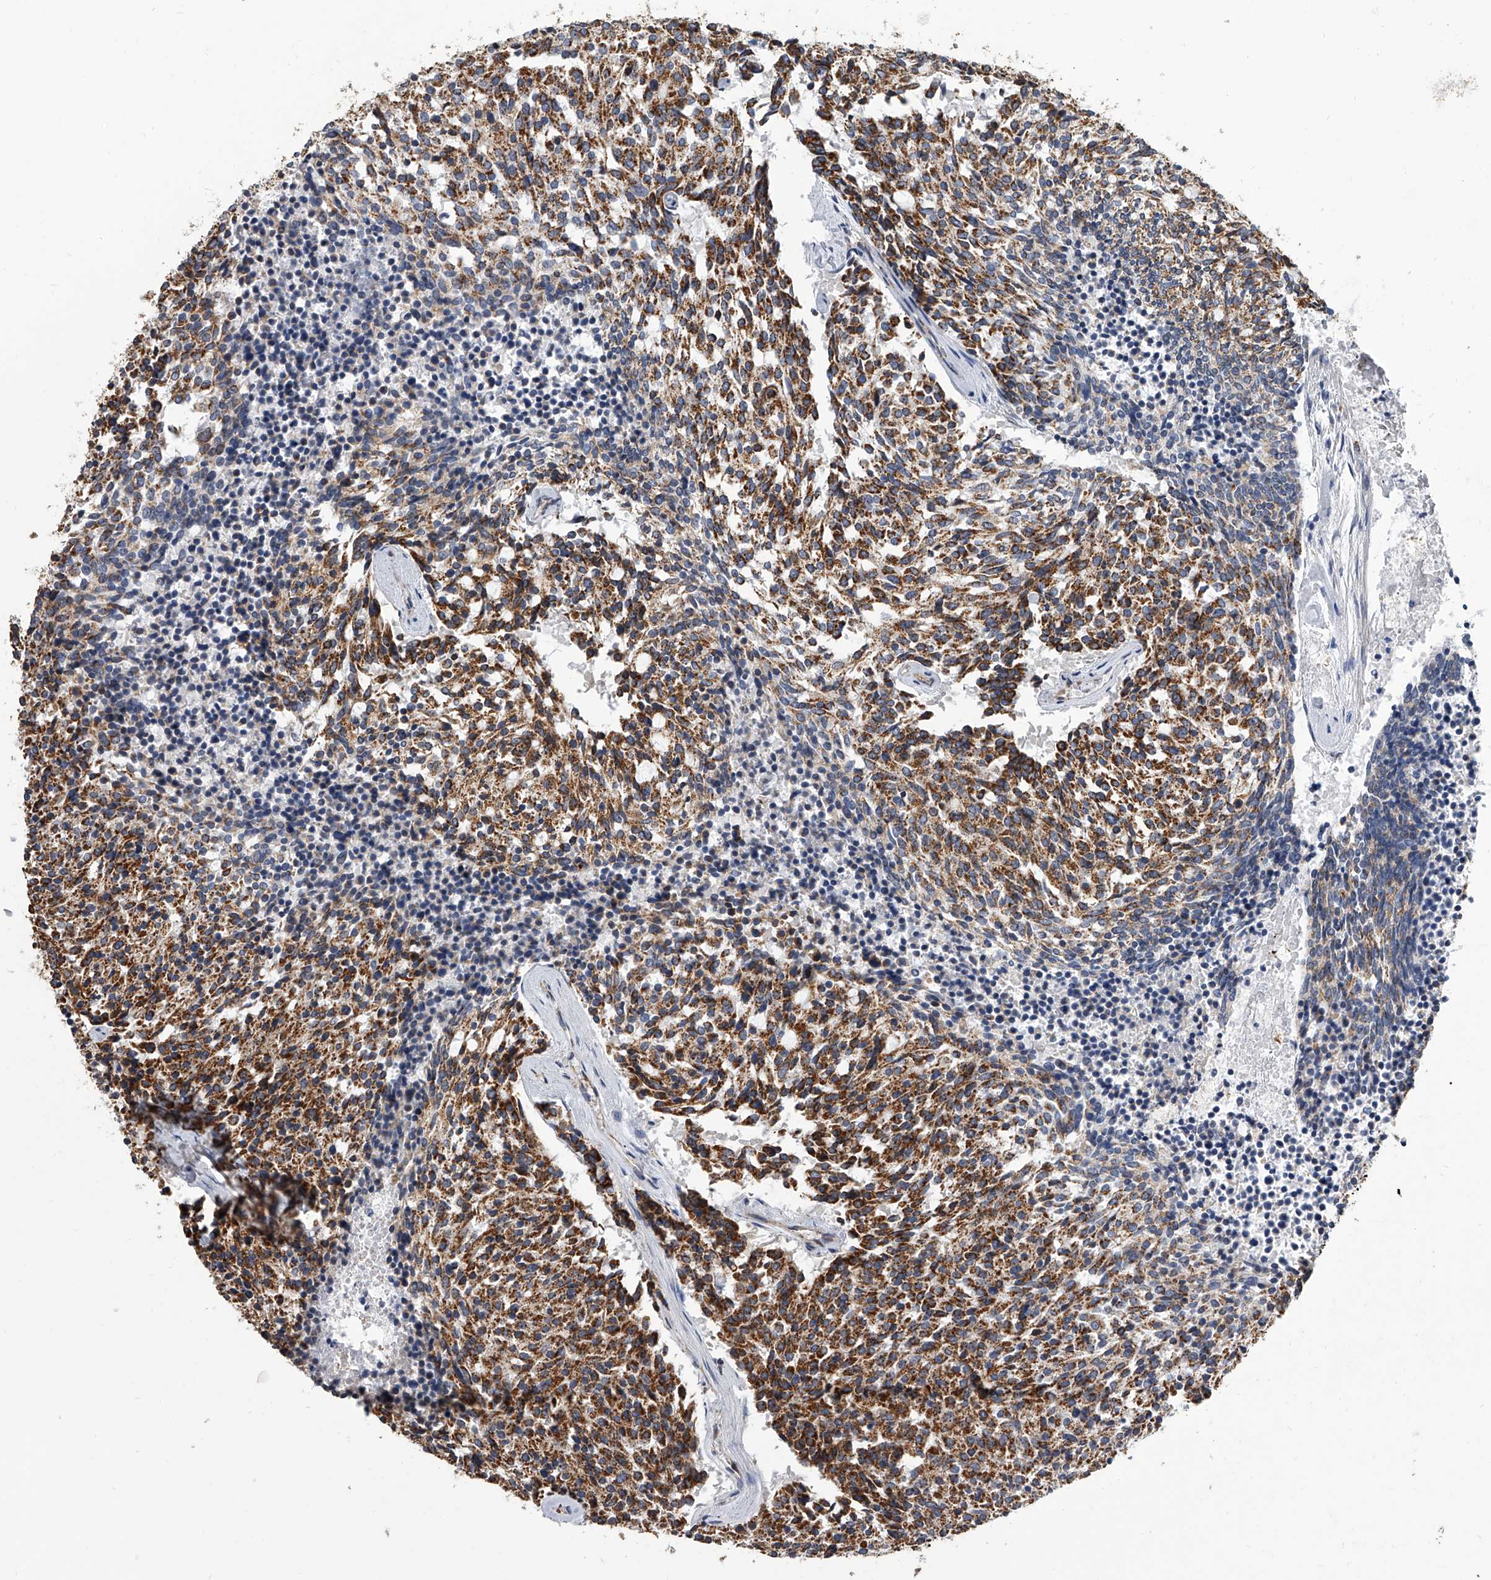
{"staining": {"intensity": "moderate", "quantity": ">75%", "location": "cytoplasmic/membranous"}, "tissue": "carcinoid", "cell_type": "Tumor cells", "image_type": "cancer", "snomed": [{"axis": "morphology", "description": "Carcinoid, malignant, NOS"}, {"axis": "topography", "description": "Pancreas"}], "caption": "A high-resolution micrograph shows immunohistochemistry (IHC) staining of carcinoid (malignant), which shows moderate cytoplasmic/membranous expression in approximately >75% of tumor cells. (brown staining indicates protein expression, while blue staining denotes nuclei).", "gene": "MRPL28", "patient": {"sex": "female", "age": 54}}